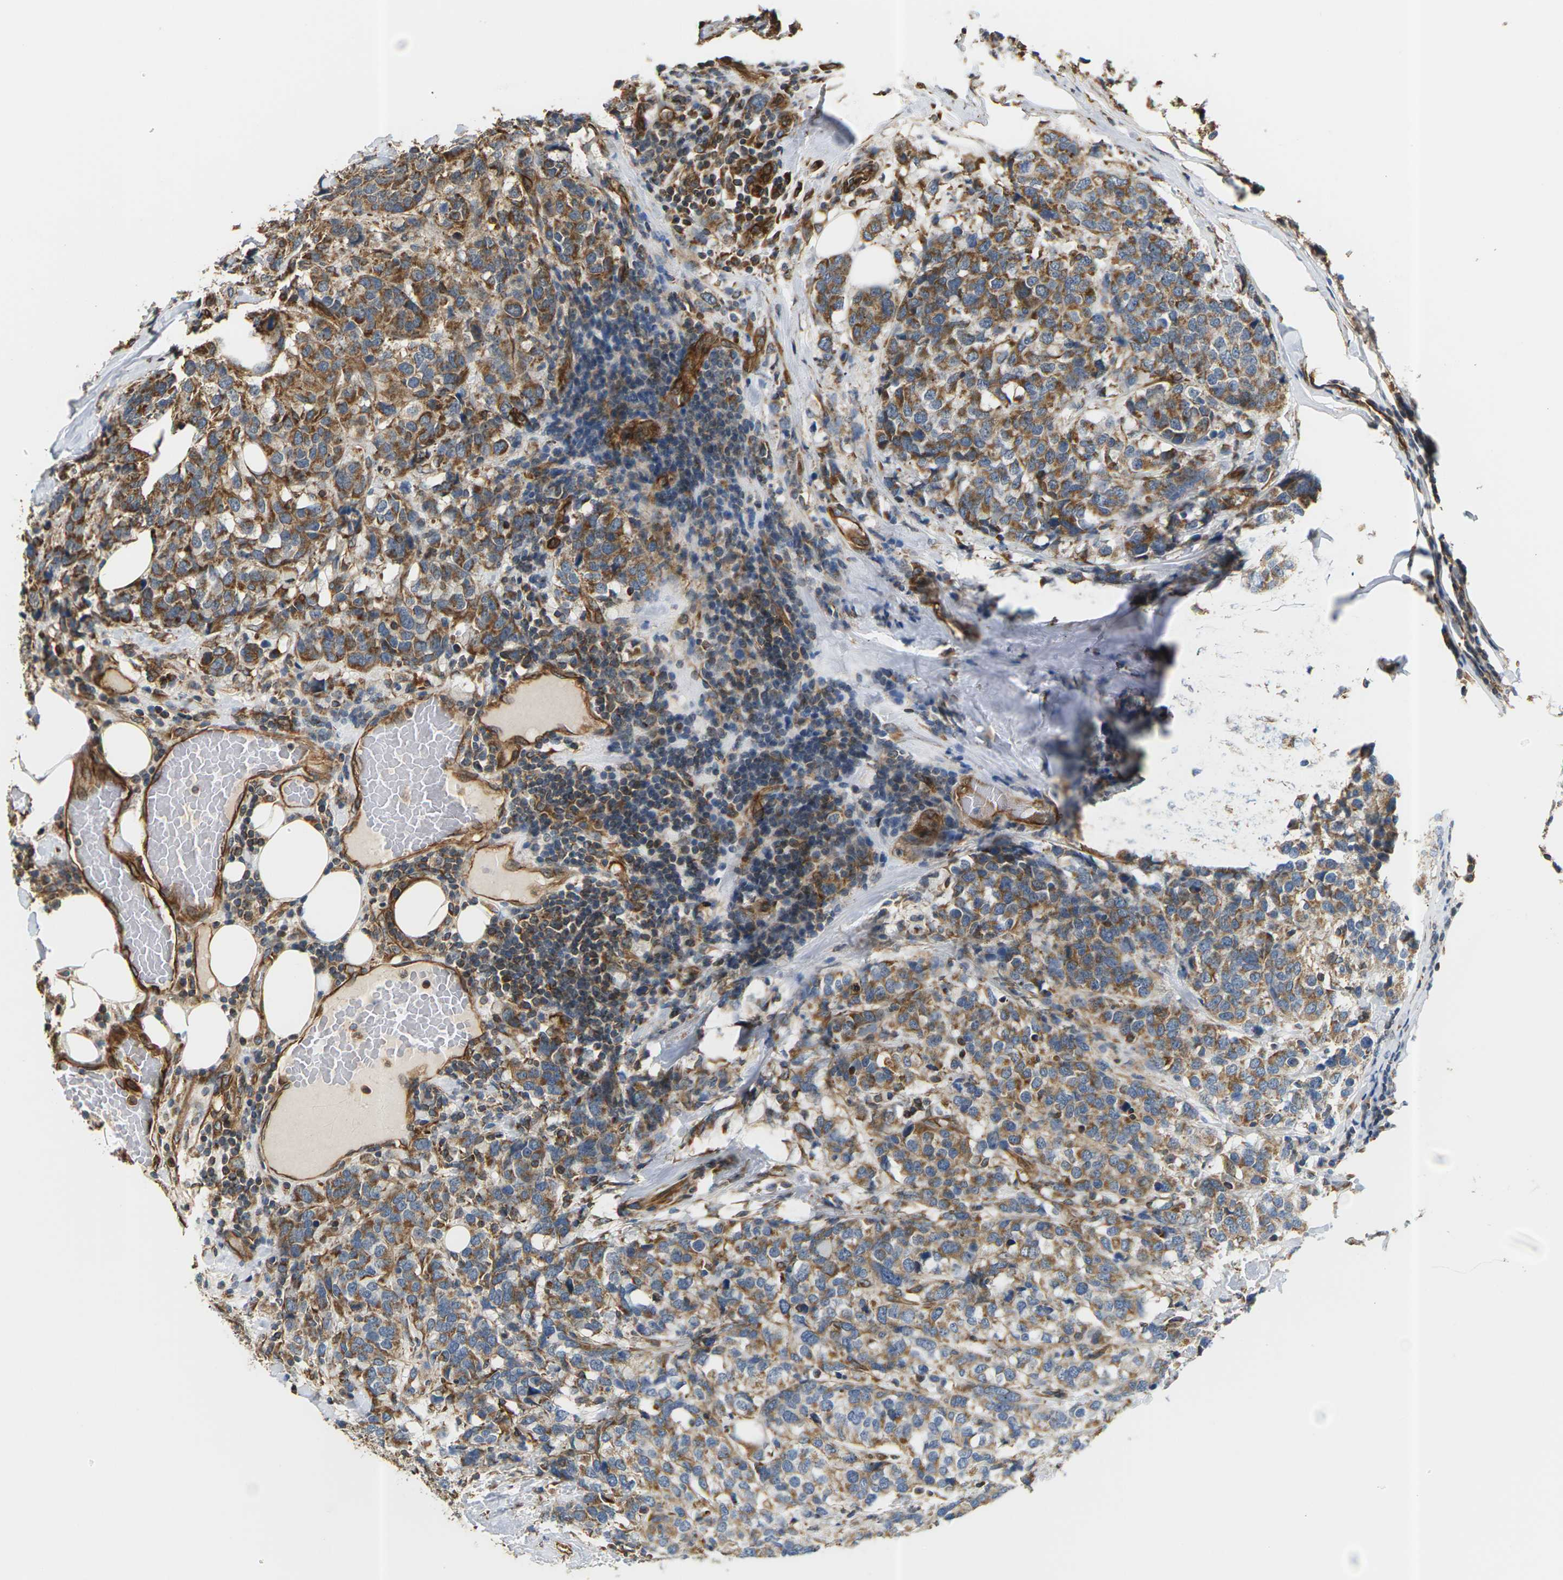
{"staining": {"intensity": "moderate", "quantity": ">75%", "location": "cytoplasmic/membranous"}, "tissue": "breast cancer", "cell_type": "Tumor cells", "image_type": "cancer", "snomed": [{"axis": "morphology", "description": "Lobular carcinoma"}, {"axis": "topography", "description": "Breast"}], "caption": "Protein expression analysis of human breast lobular carcinoma reveals moderate cytoplasmic/membranous staining in approximately >75% of tumor cells. (IHC, brightfield microscopy, high magnification).", "gene": "PCDHB4", "patient": {"sex": "female", "age": 59}}